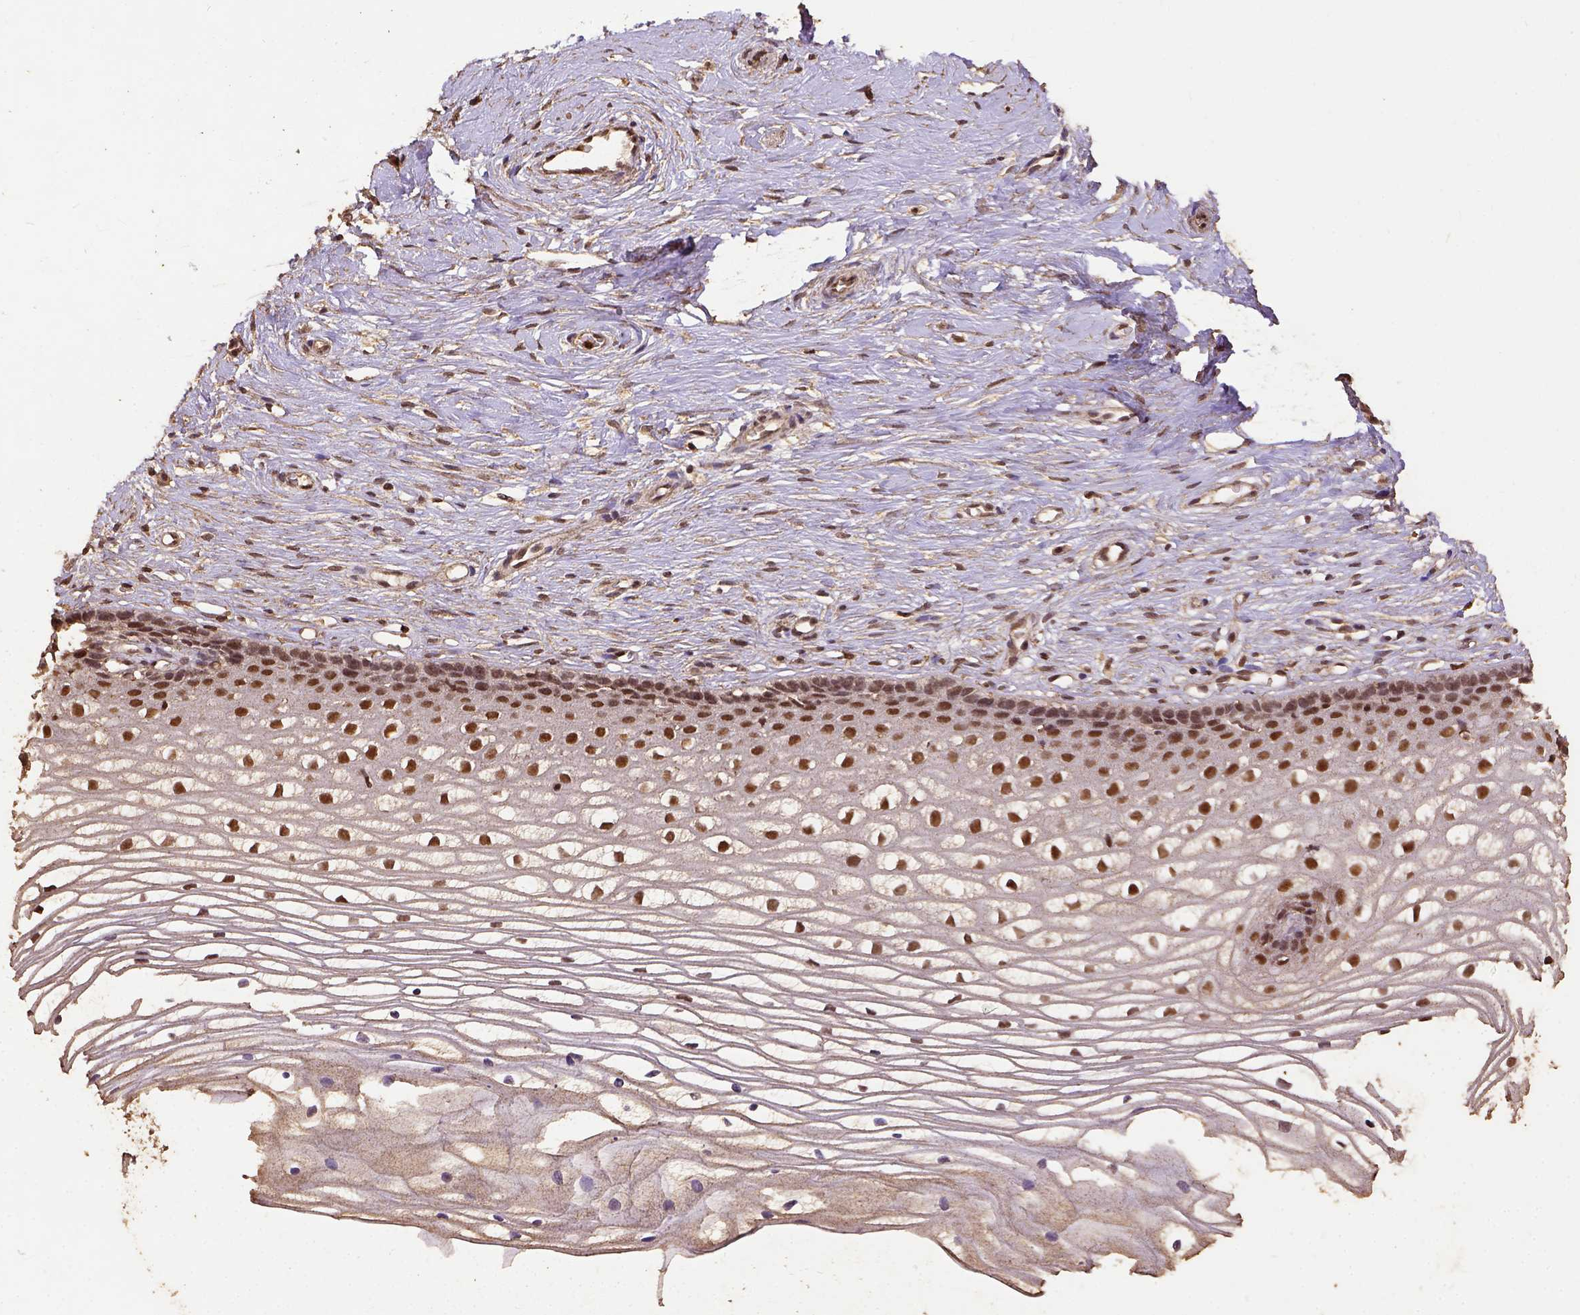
{"staining": {"intensity": "strong", "quantity": ">75%", "location": "nuclear"}, "tissue": "cervix", "cell_type": "Glandular cells", "image_type": "normal", "snomed": [{"axis": "morphology", "description": "Normal tissue, NOS"}, {"axis": "topography", "description": "Cervix"}], "caption": "The histopathology image reveals staining of normal cervix, revealing strong nuclear protein positivity (brown color) within glandular cells.", "gene": "NACC1", "patient": {"sex": "female", "age": 40}}